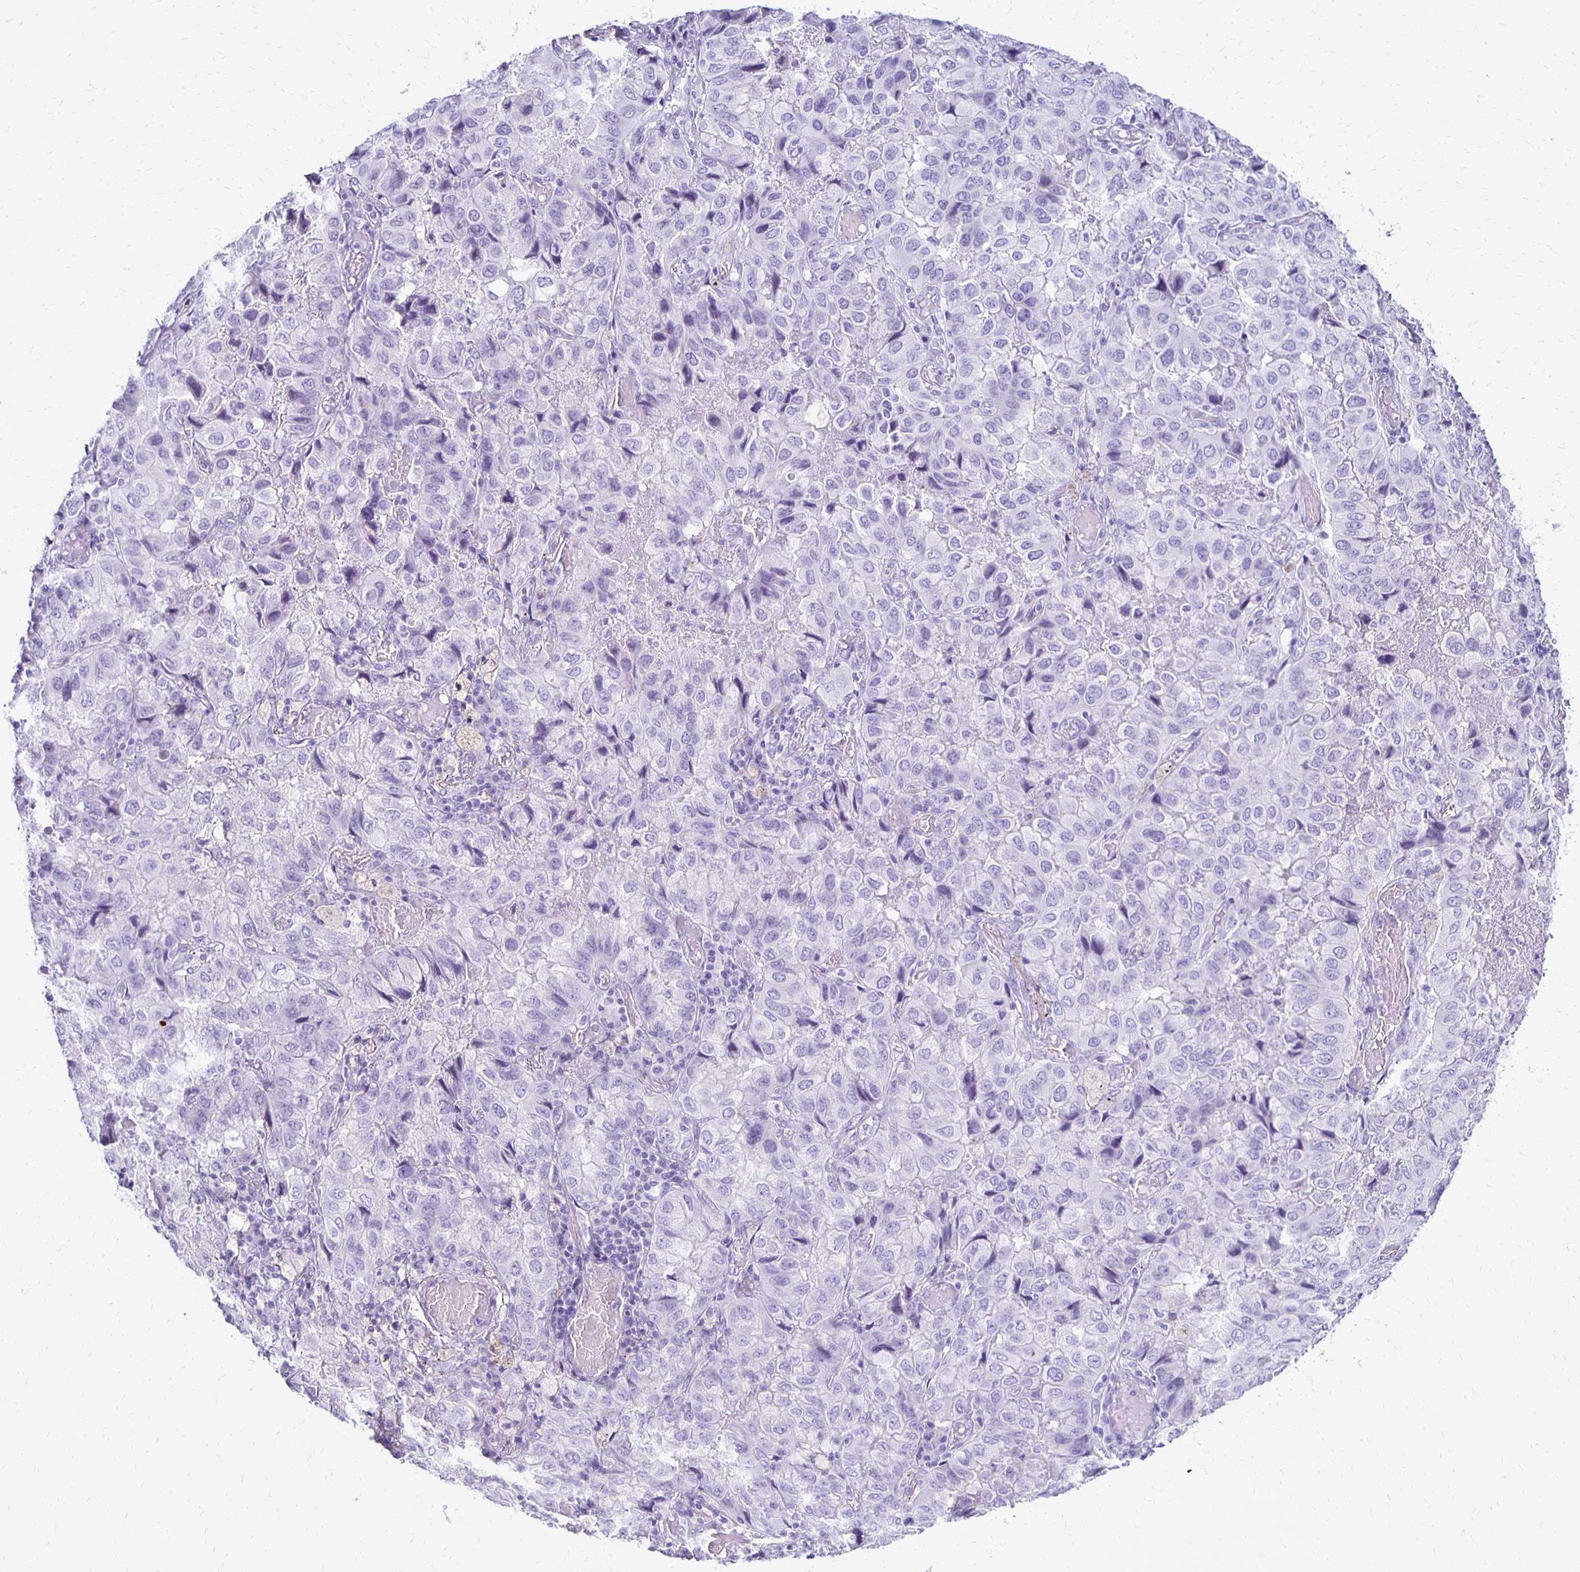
{"staining": {"intensity": "negative", "quantity": "none", "location": "none"}, "tissue": "lung cancer", "cell_type": "Tumor cells", "image_type": "cancer", "snomed": [{"axis": "morphology", "description": "Aneuploidy"}, {"axis": "morphology", "description": "Adenocarcinoma, NOS"}, {"axis": "morphology", "description": "Adenocarcinoma, metastatic, NOS"}, {"axis": "topography", "description": "Lymph node"}, {"axis": "topography", "description": "Lung"}], "caption": "Metastatic adenocarcinoma (lung) was stained to show a protein in brown. There is no significant expression in tumor cells. Brightfield microscopy of immunohistochemistry stained with DAB (3,3'-diaminobenzidine) (brown) and hematoxylin (blue), captured at high magnification.", "gene": "RYR1", "patient": {"sex": "female", "age": 48}}